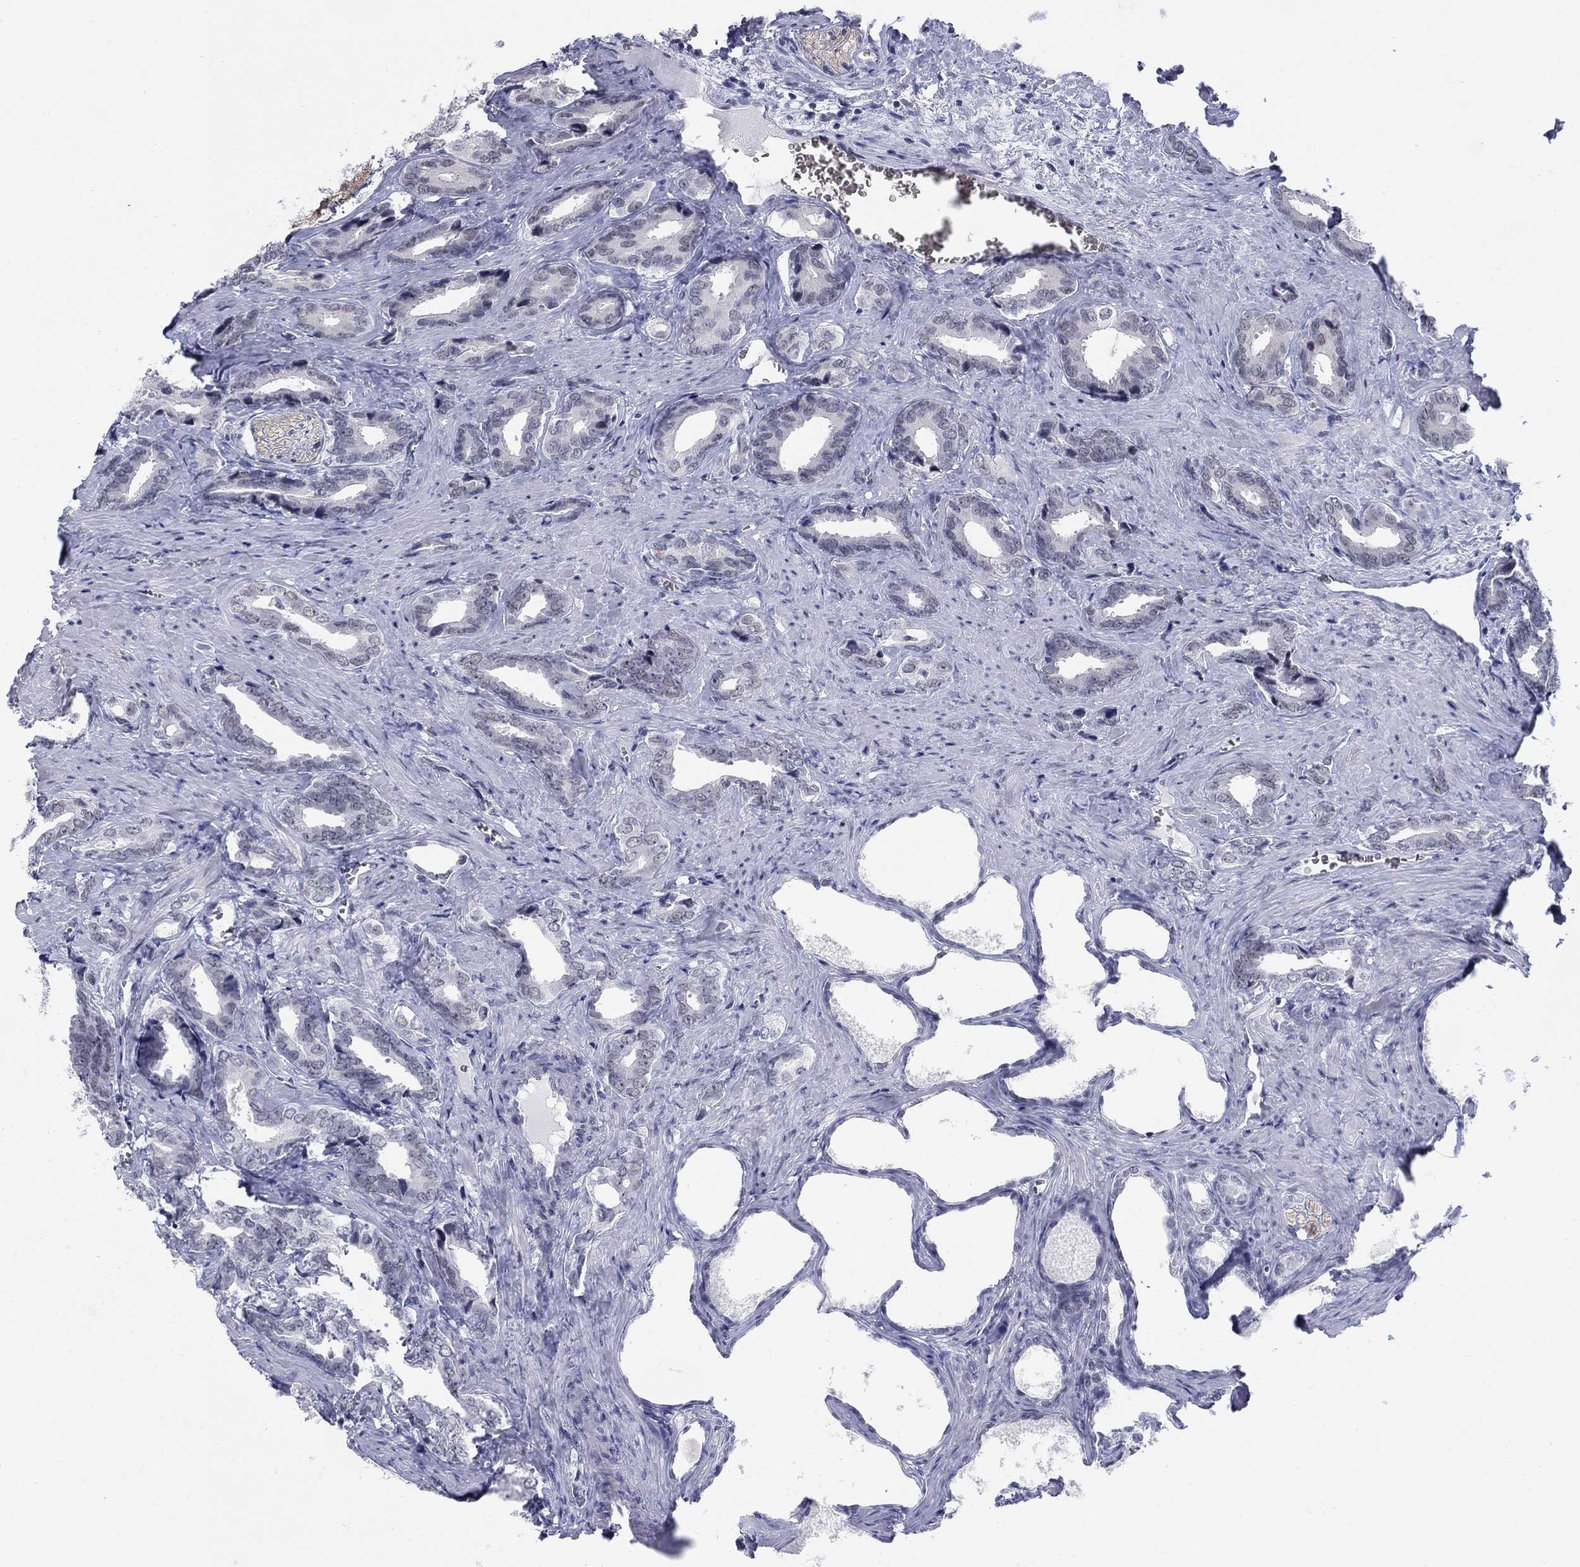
{"staining": {"intensity": "negative", "quantity": "none", "location": "none"}, "tissue": "prostate cancer", "cell_type": "Tumor cells", "image_type": "cancer", "snomed": [{"axis": "morphology", "description": "Adenocarcinoma, NOS"}, {"axis": "topography", "description": "Prostate"}], "caption": "High power microscopy image of an IHC image of prostate cancer, revealing no significant expression in tumor cells.", "gene": "DMTN", "patient": {"sex": "male", "age": 66}}